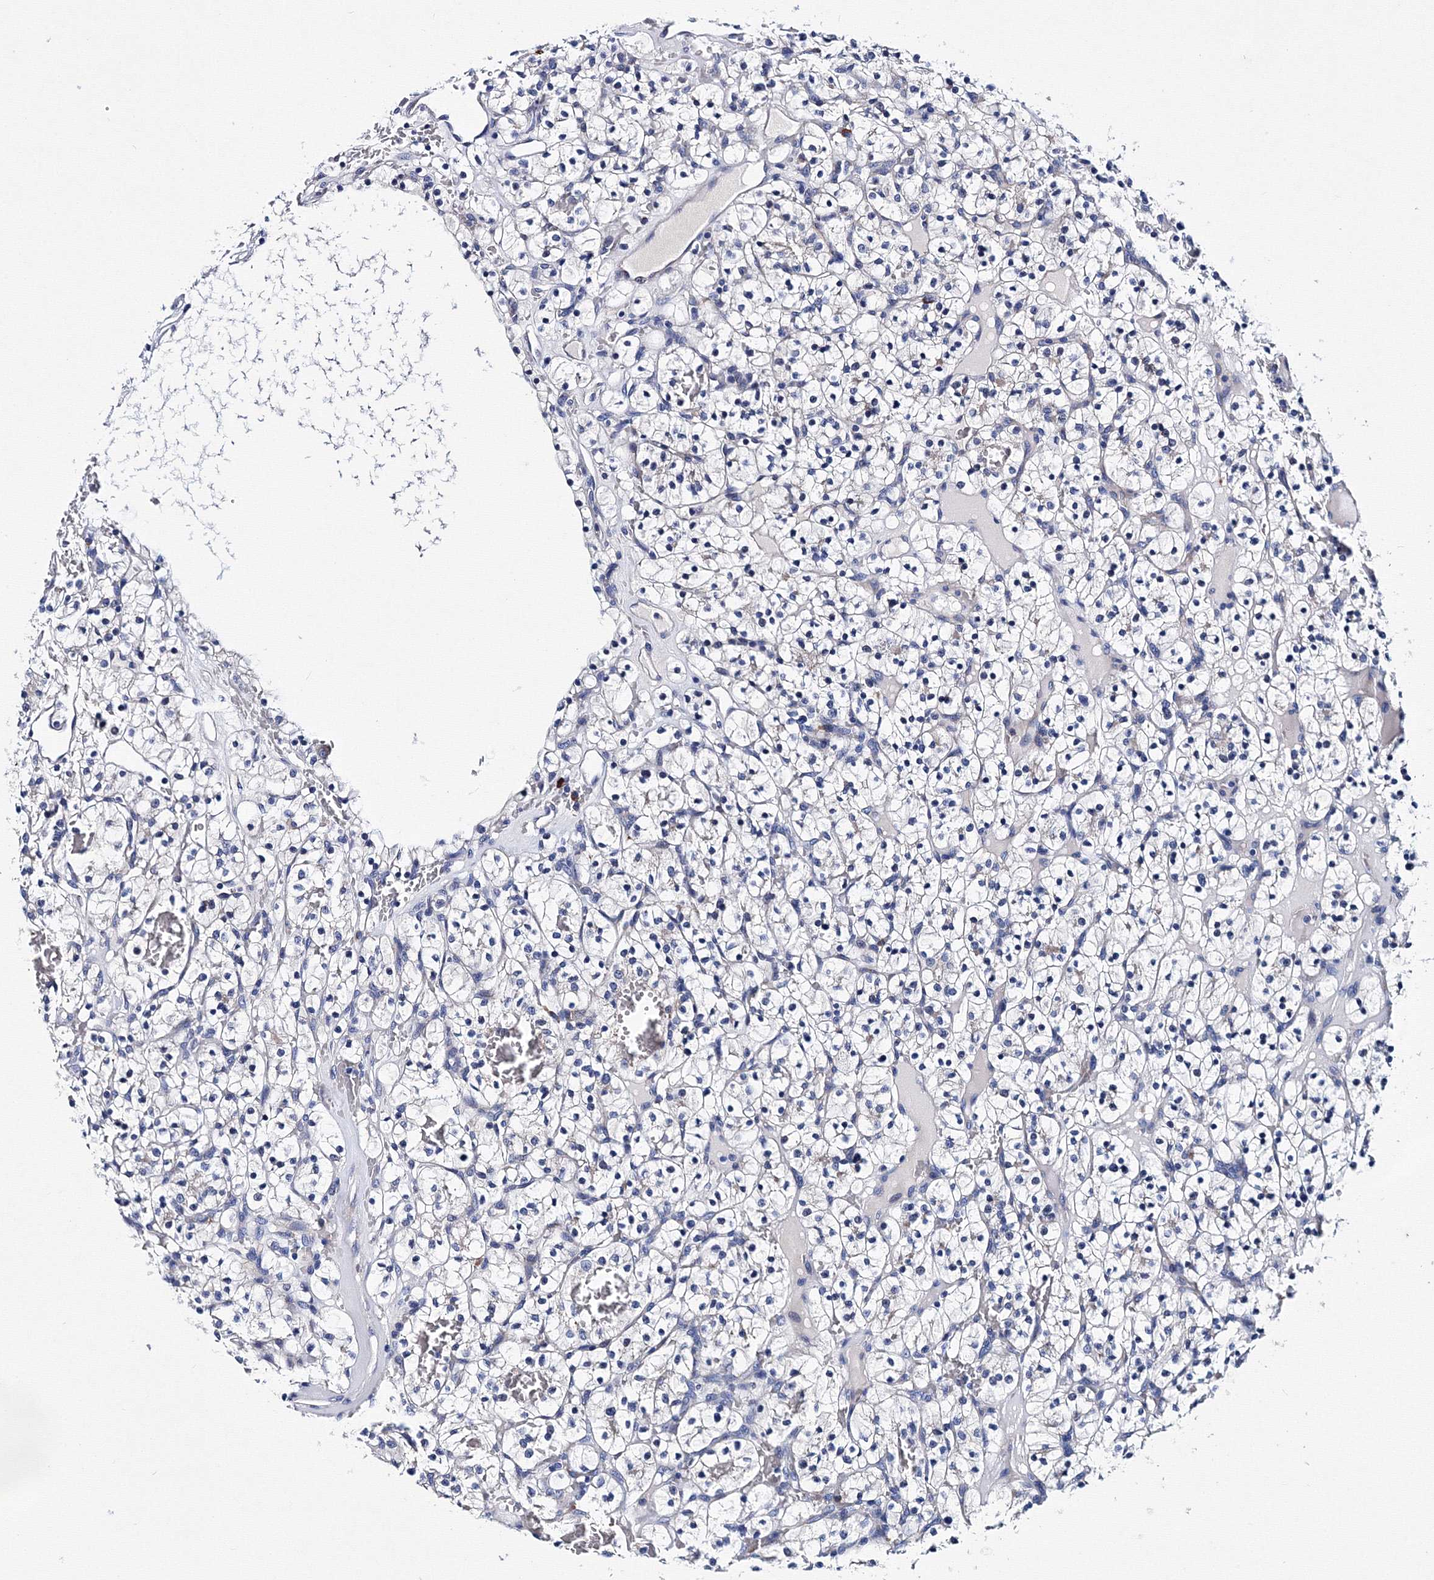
{"staining": {"intensity": "negative", "quantity": "none", "location": "none"}, "tissue": "renal cancer", "cell_type": "Tumor cells", "image_type": "cancer", "snomed": [{"axis": "morphology", "description": "Adenocarcinoma, NOS"}, {"axis": "topography", "description": "Kidney"}], "caption": "DAB (3,3'-diaminobenzidine) immunohistochemical staining of human renal cancer demonstrates no significant positivity in tumor cells. (Stains: DAB (3,3'-diaminobenzidine) immunohistochemistry (IHC) with hematoxylin counter stain, Microscopy: brightfield microscopy at high magnification).", "gene": "TRPM2", "patient": {"sex": "female", "age": 57}}